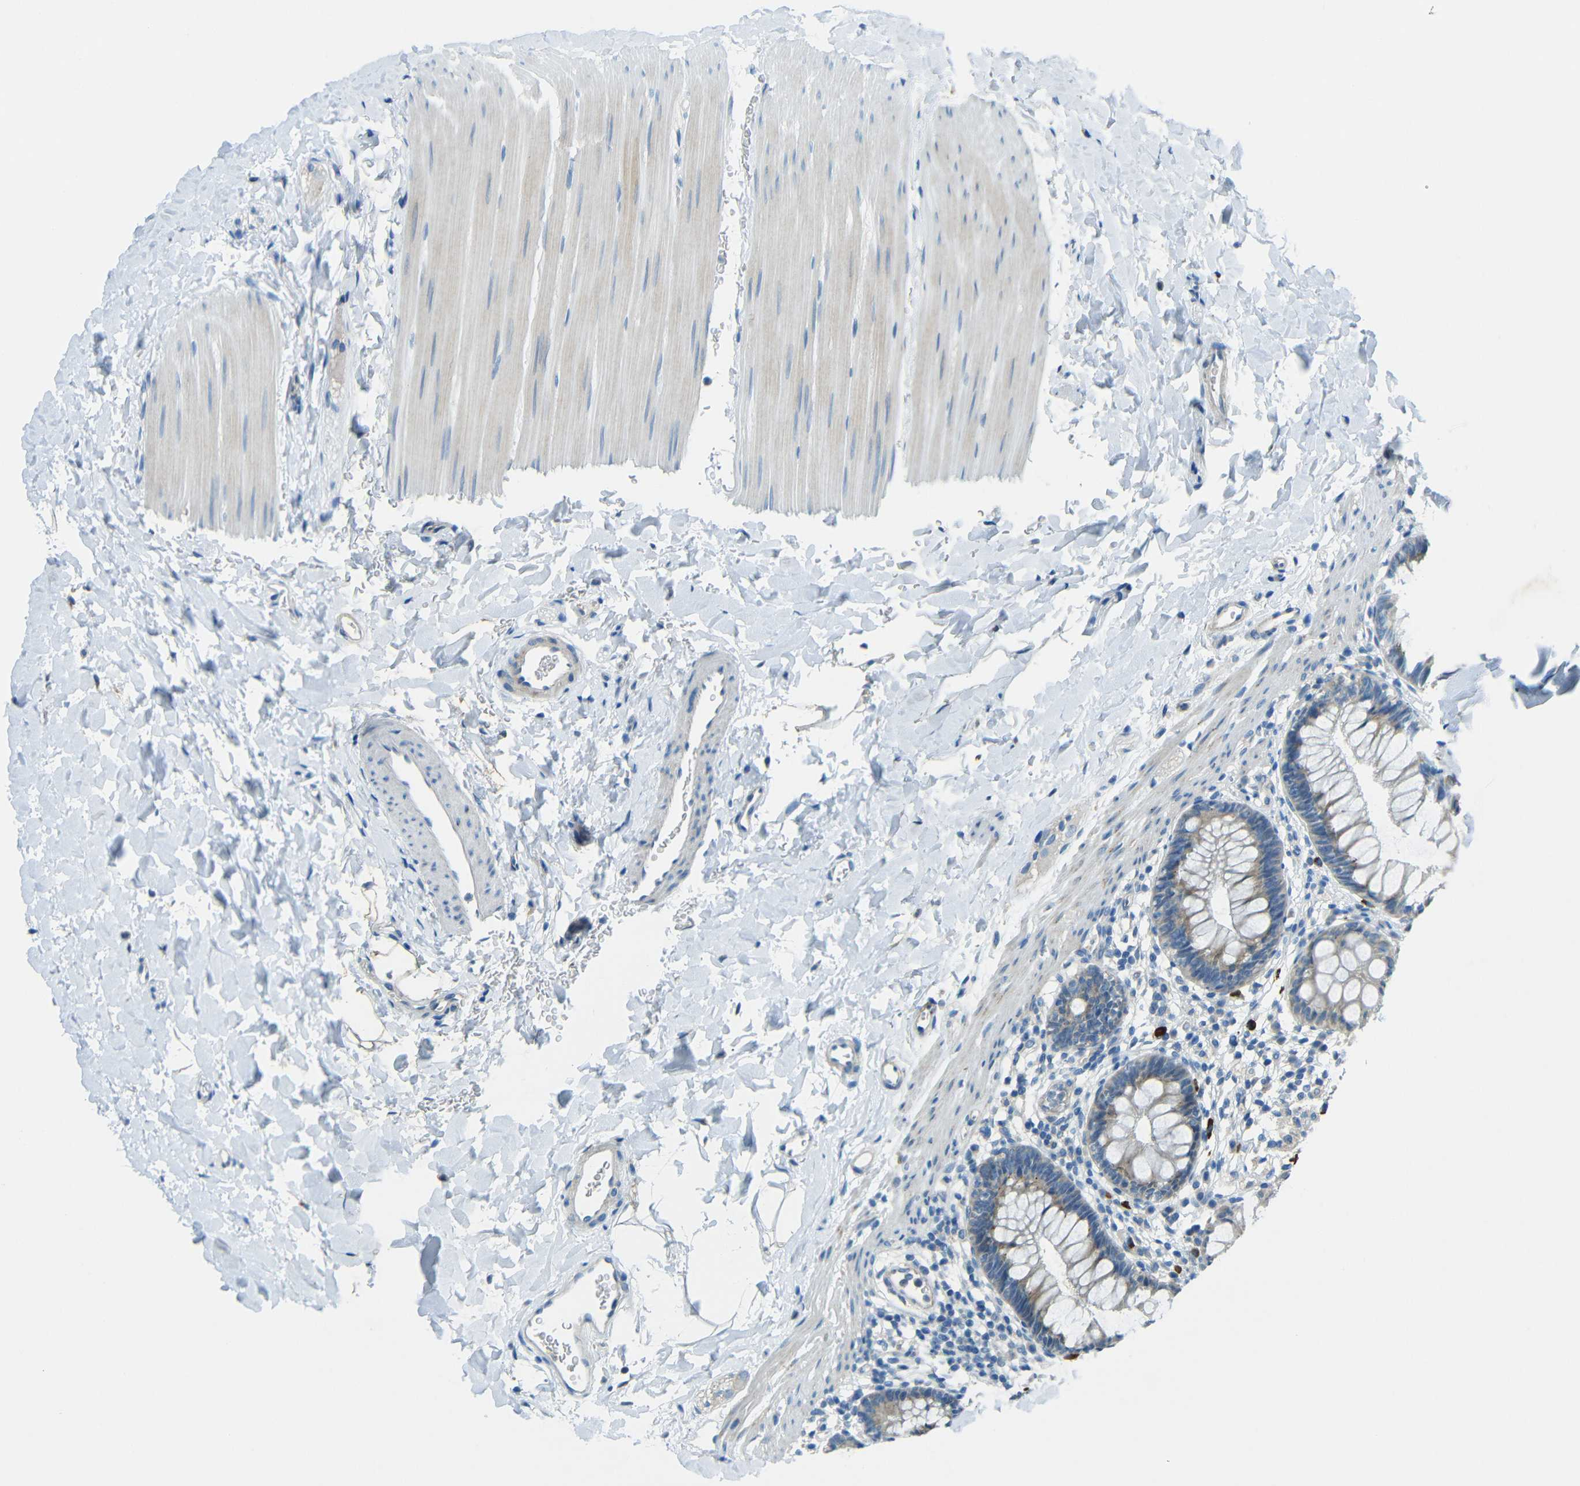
{"staining": {"intensity": "weak", "quantity": ">75%", "location": "cytoplasmic/membranous"}, "tissue": "rectum", "cell_type": "Glandular cells", "image_type": "normal", "snomed": [{"axis": "morphology", "description": "Normal tissue, NOS"}, {"axis": "topography", "description": "Rectum"}], "caption": "Immunohistochemical staining of unremarkable human rectum reveals weak cytoplasmic/membranous protein staining in about >75% of glandular cells. (Stains: DAB in brown, nuclei in blue, Microscopy: brightfield microscopy at high magnification).", "gene": "CYP26B1", "patient": {"sex": "female", "age": 24}}